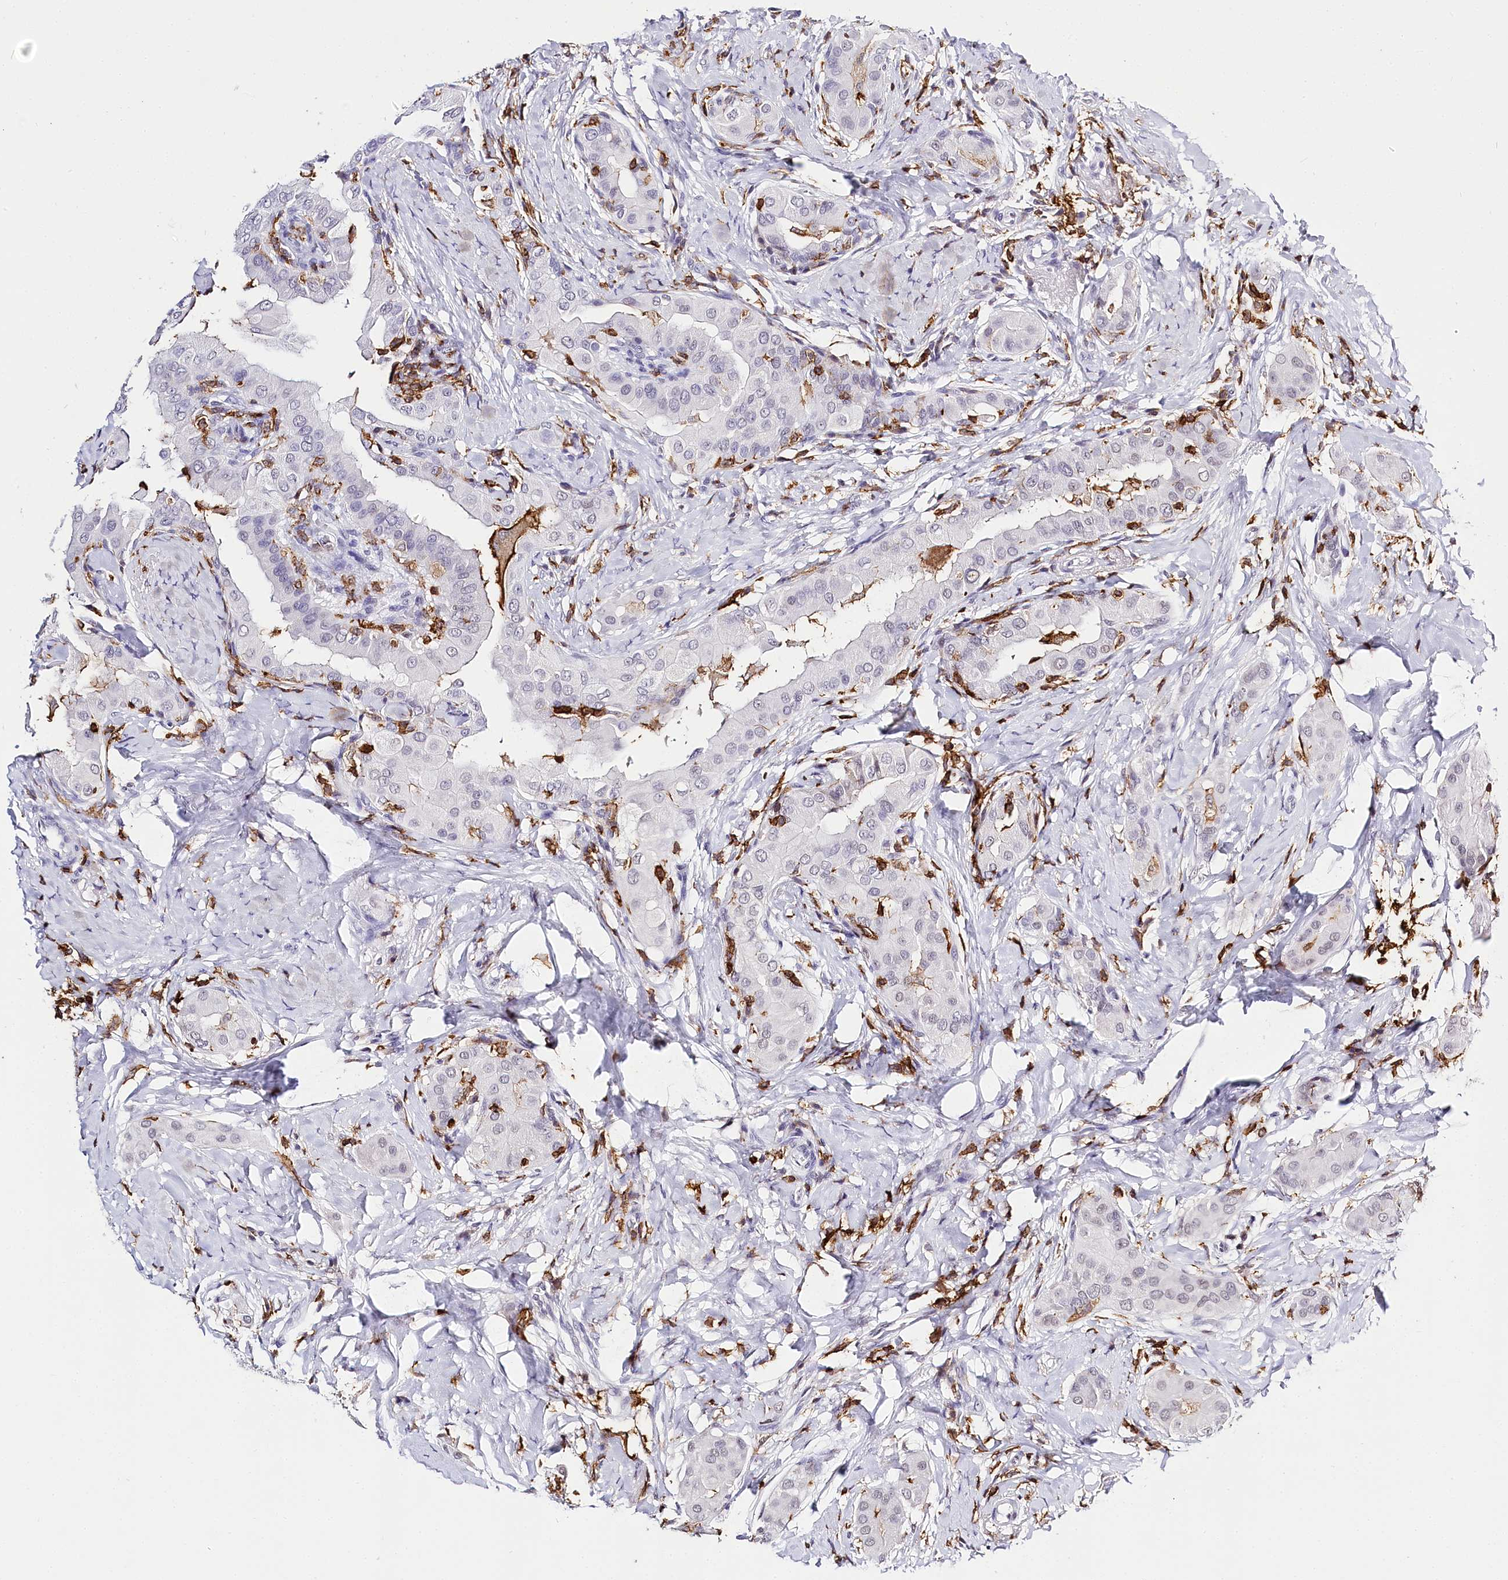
{"staining": {"intensity": "negative", "quantity": "none", "location": "none"}, "tissue": "thyroid cancer", "cell_type": "Tumor cells", "image_type": "cancer", "snomed": [{"axis": "morphology", "description": "Papillary adenocarcinoma, NOS"}, {"axis": "topography", "description": "Thyroid gland"}], "caption": "Thyroid cancer (papillary adenocarcinoma) stained for a protein using immunohistochemistry (IHC) exhibits no expression tumor cells.", "gene": "BARD1", "patient": {"sex": "male", "age": 33}}